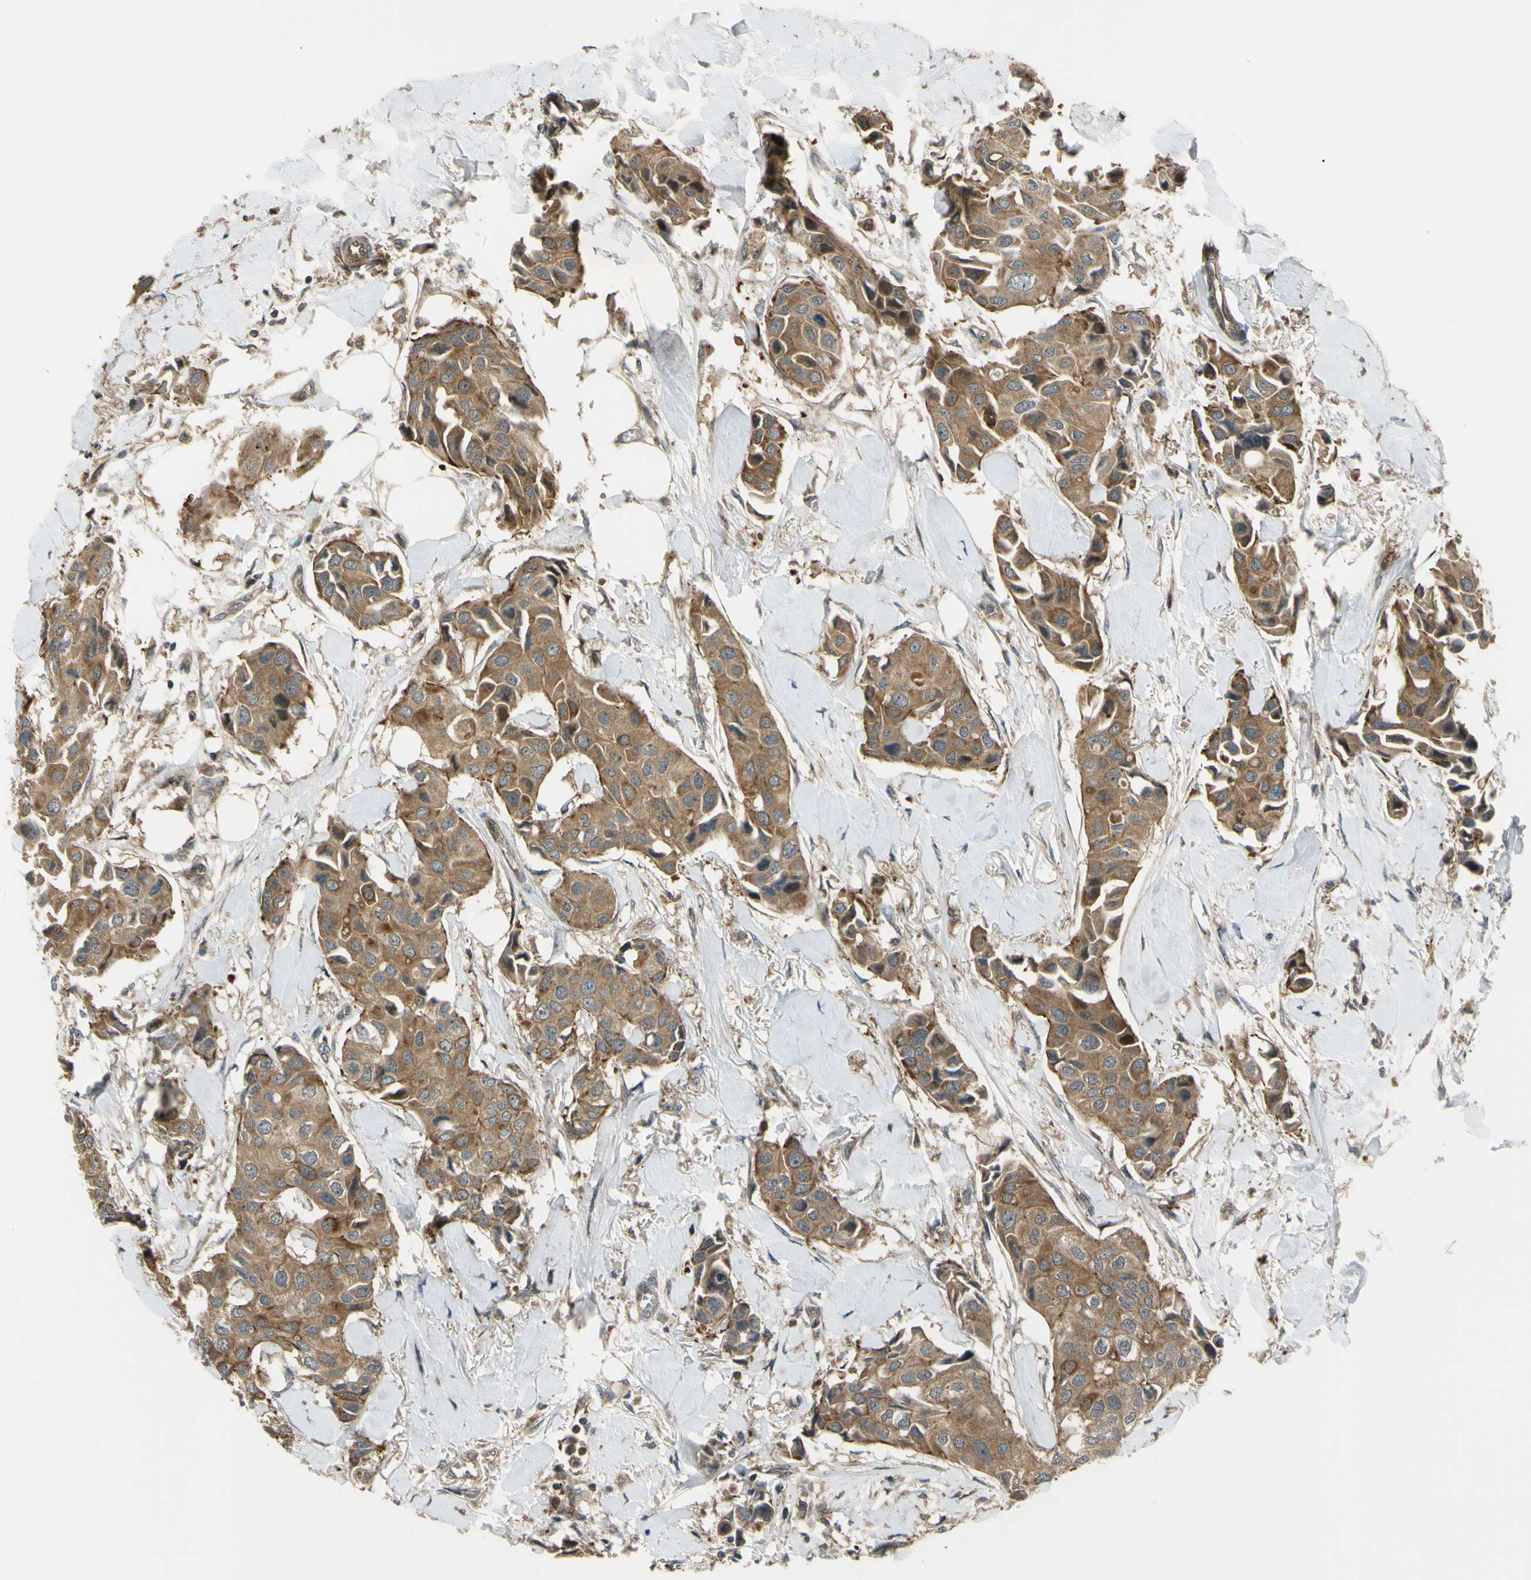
{"staining": {"intensity": "moderate", "quantity": ">75%", "location": "cytoplasmic/membranous"}, "tissue": "breast cancer", "cell_type": "Tumor cells", "image_type": "cancer", "snomed": [{"axis": "morphology", "description": "Duct carcinoma"}, {"axis": "topography", "description": "Breast"}], "caption": "Immunohistochemical staining of breast cancer (intraductal carcinoma) displays moderate cytoplasmic/membranous protein expression in approximately >75% of tumor cells. Using DAB (brown) and hematoxylin (blue) stains, captured at high magnification using brightfield microscopy.", "gene": "FLII", "patient": {"sex": "female", "age": 80}}